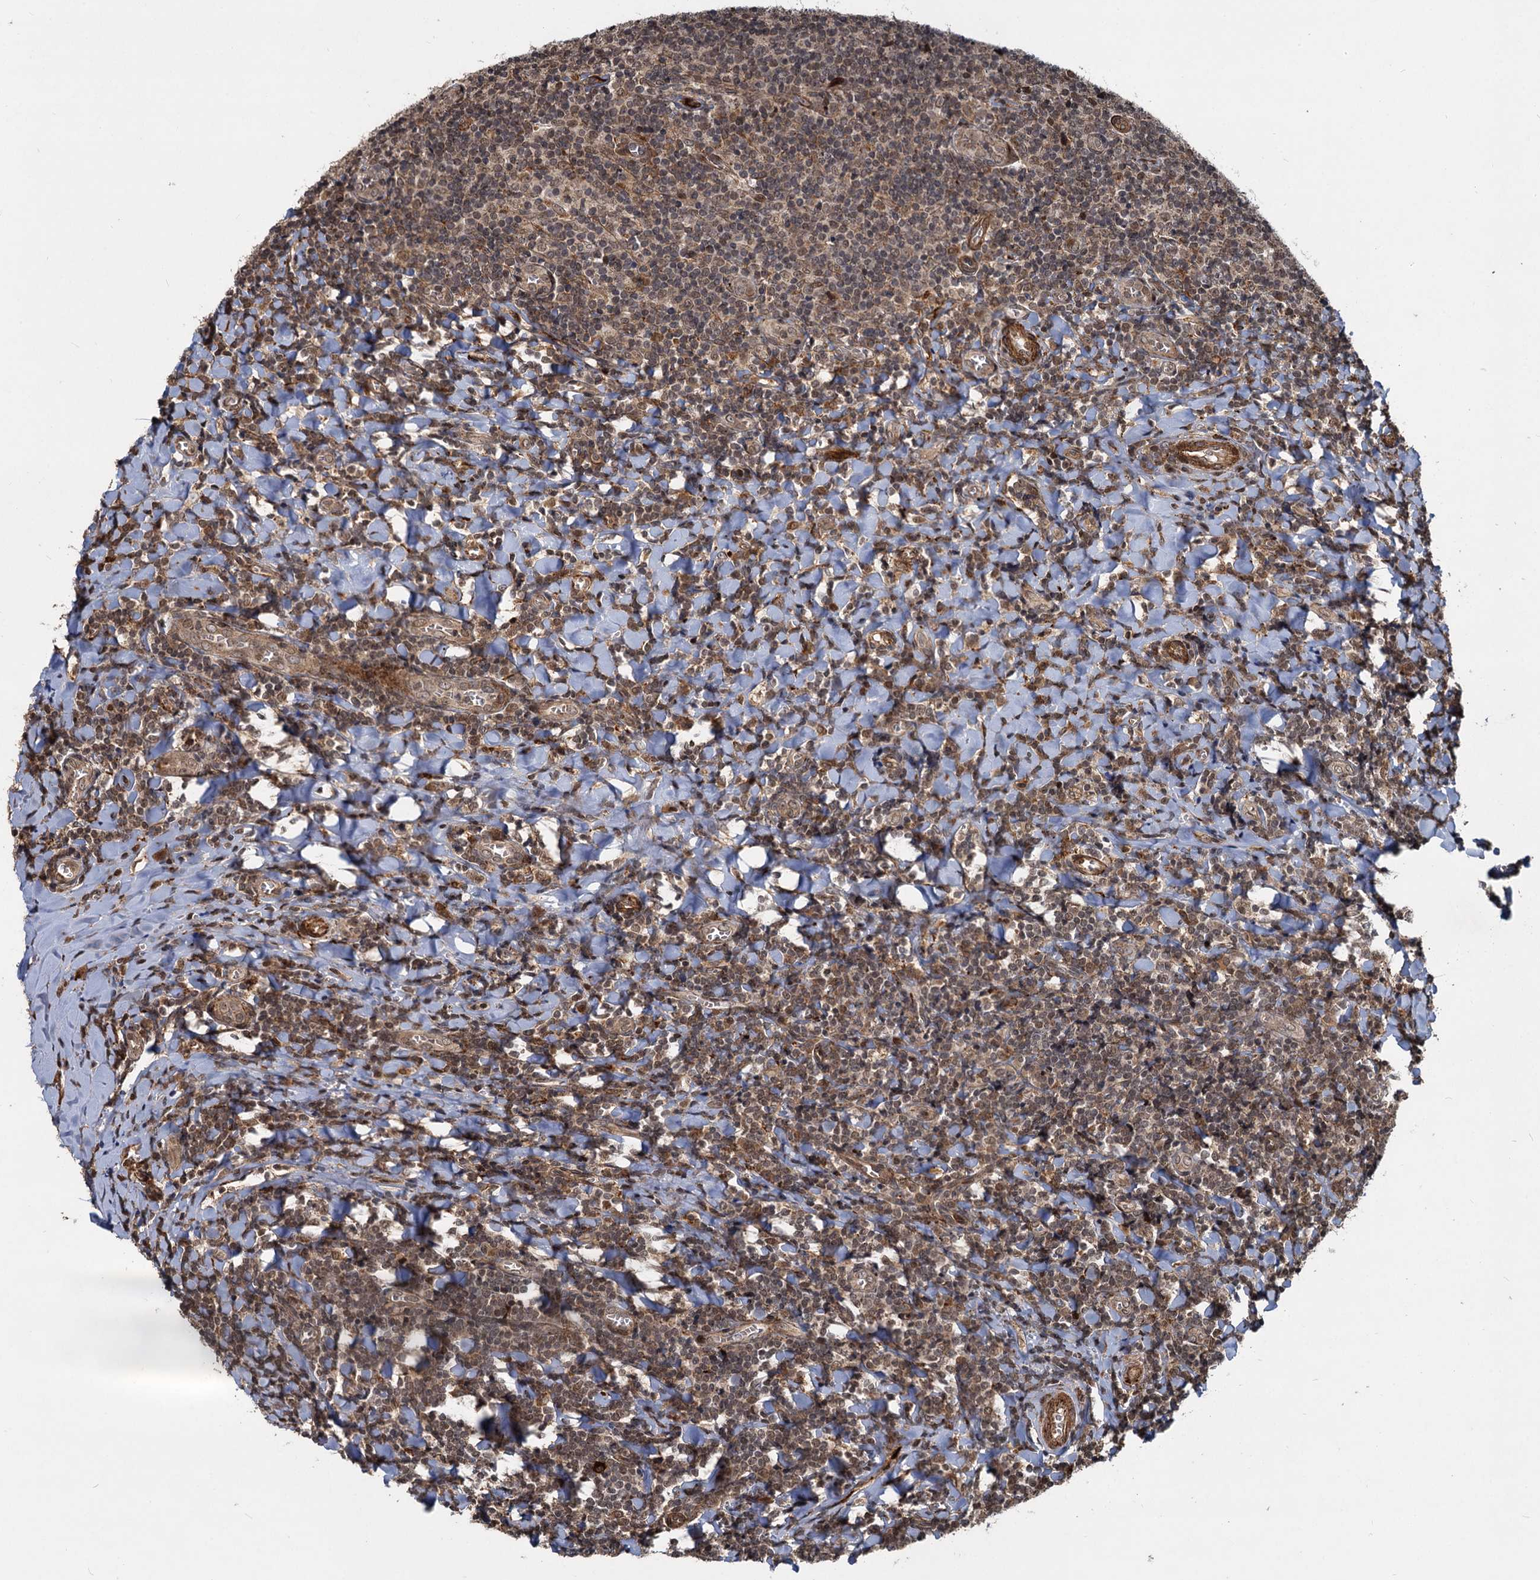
{"staining": {"intensity": "moderate", "quantity": "25%-75%", "location": "cytoplasmic/membranous,nuclear"}, "tissue": "tonsil", "cell_type": "Germinal center cells", "image_type": "normal", "snomed": [{"axis": "morphology", "description": "Normal tissue, NOS"}, {"axis": "topography", "description": "Tonsil"}], "caption": "High-power microscopy captured an IHC image of benign tonsil, revealing moderate cytoplasmic/membranous,nuclear expression in approximately 25%-75% of germinal center cells. (DAB IHC with brightfield microscopy, high magnification).", "gene": "TRIM23", "patient": {"sex": "male", "age": 27}}